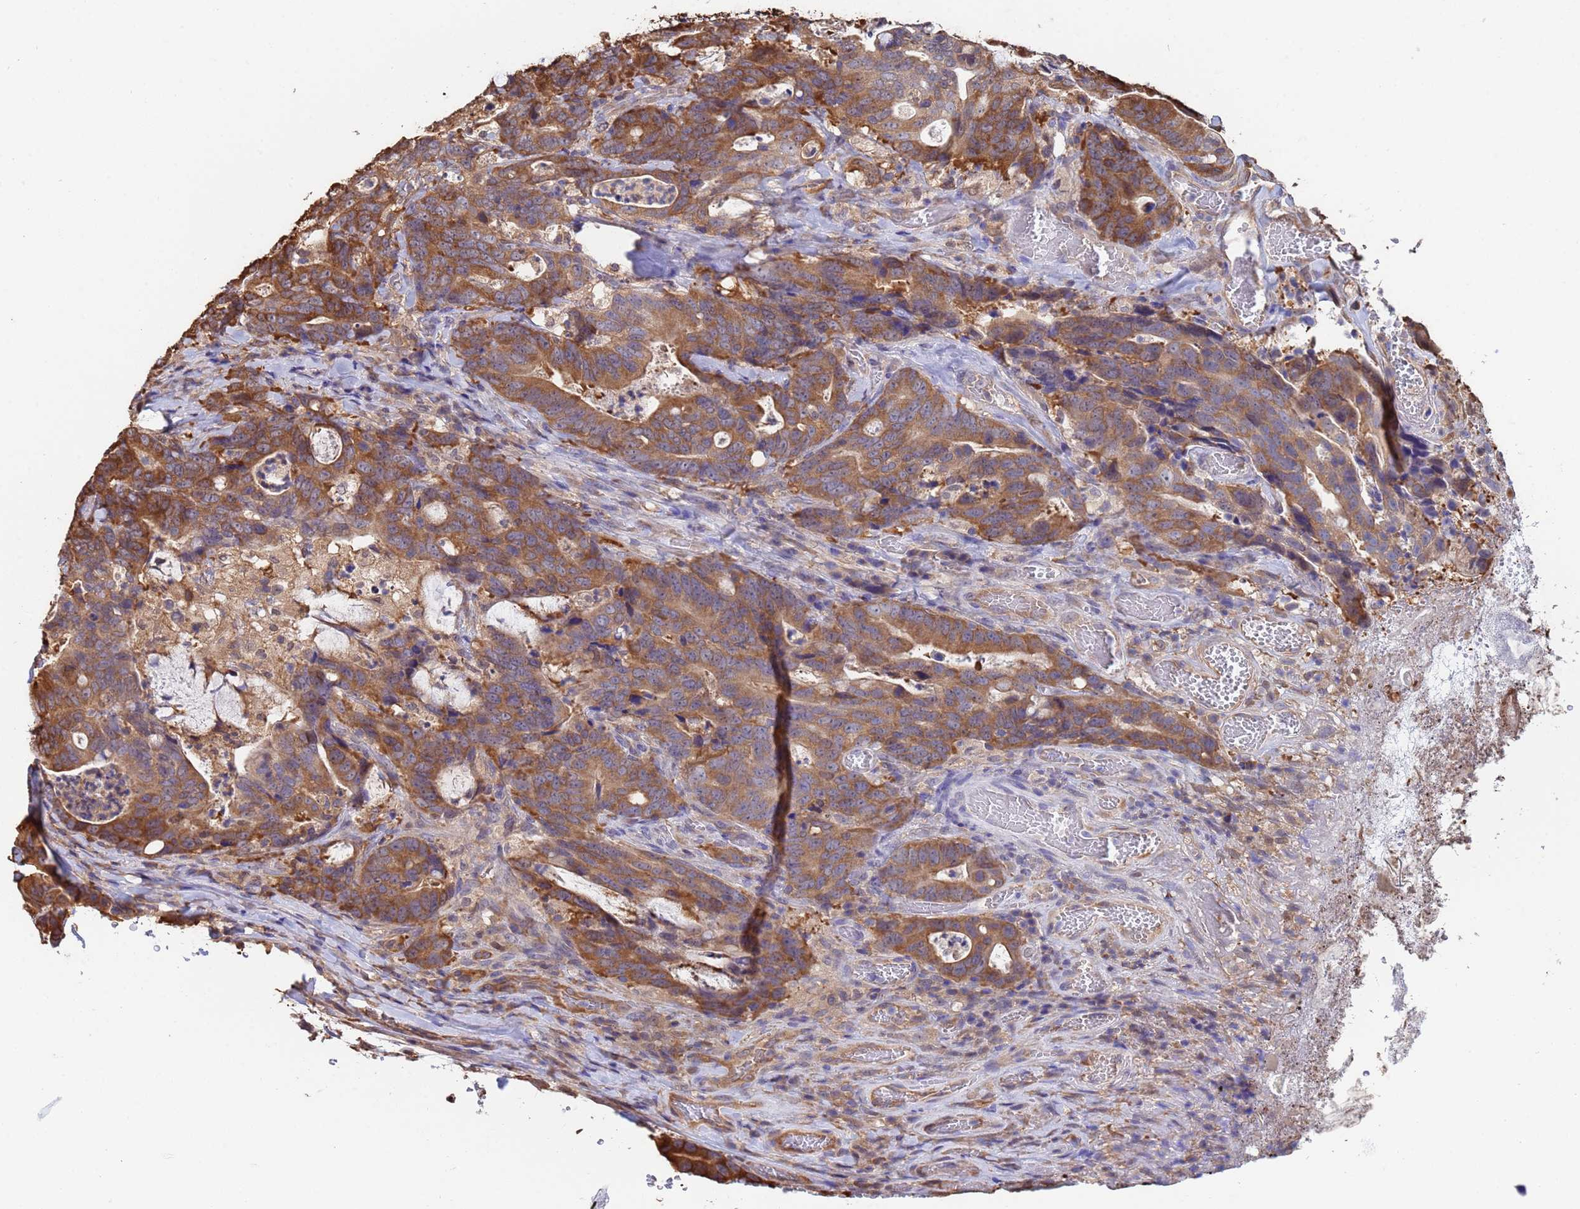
{"staining": {"intensity": "moderate", "quantity": ">75%", "location": "cytoplasmic/membranous"}, "tissue": "colorectal cancer", "cell_type": "Tumor cells", "image_type": "cancer", "snomed": [{"axis": "morphology", "description": "Adenocarcinoma, NOS"}, {"axis": "topography", "description": "Colon"}], "caption": "Human colorectal cancer stained for a protein (brown) demonstrates moderate cytoplasmic/membranous positive staining in approximately >75% of tumor cells.", "gene": "FAM25A", "patient": {"sex": "female", "age": 82}}